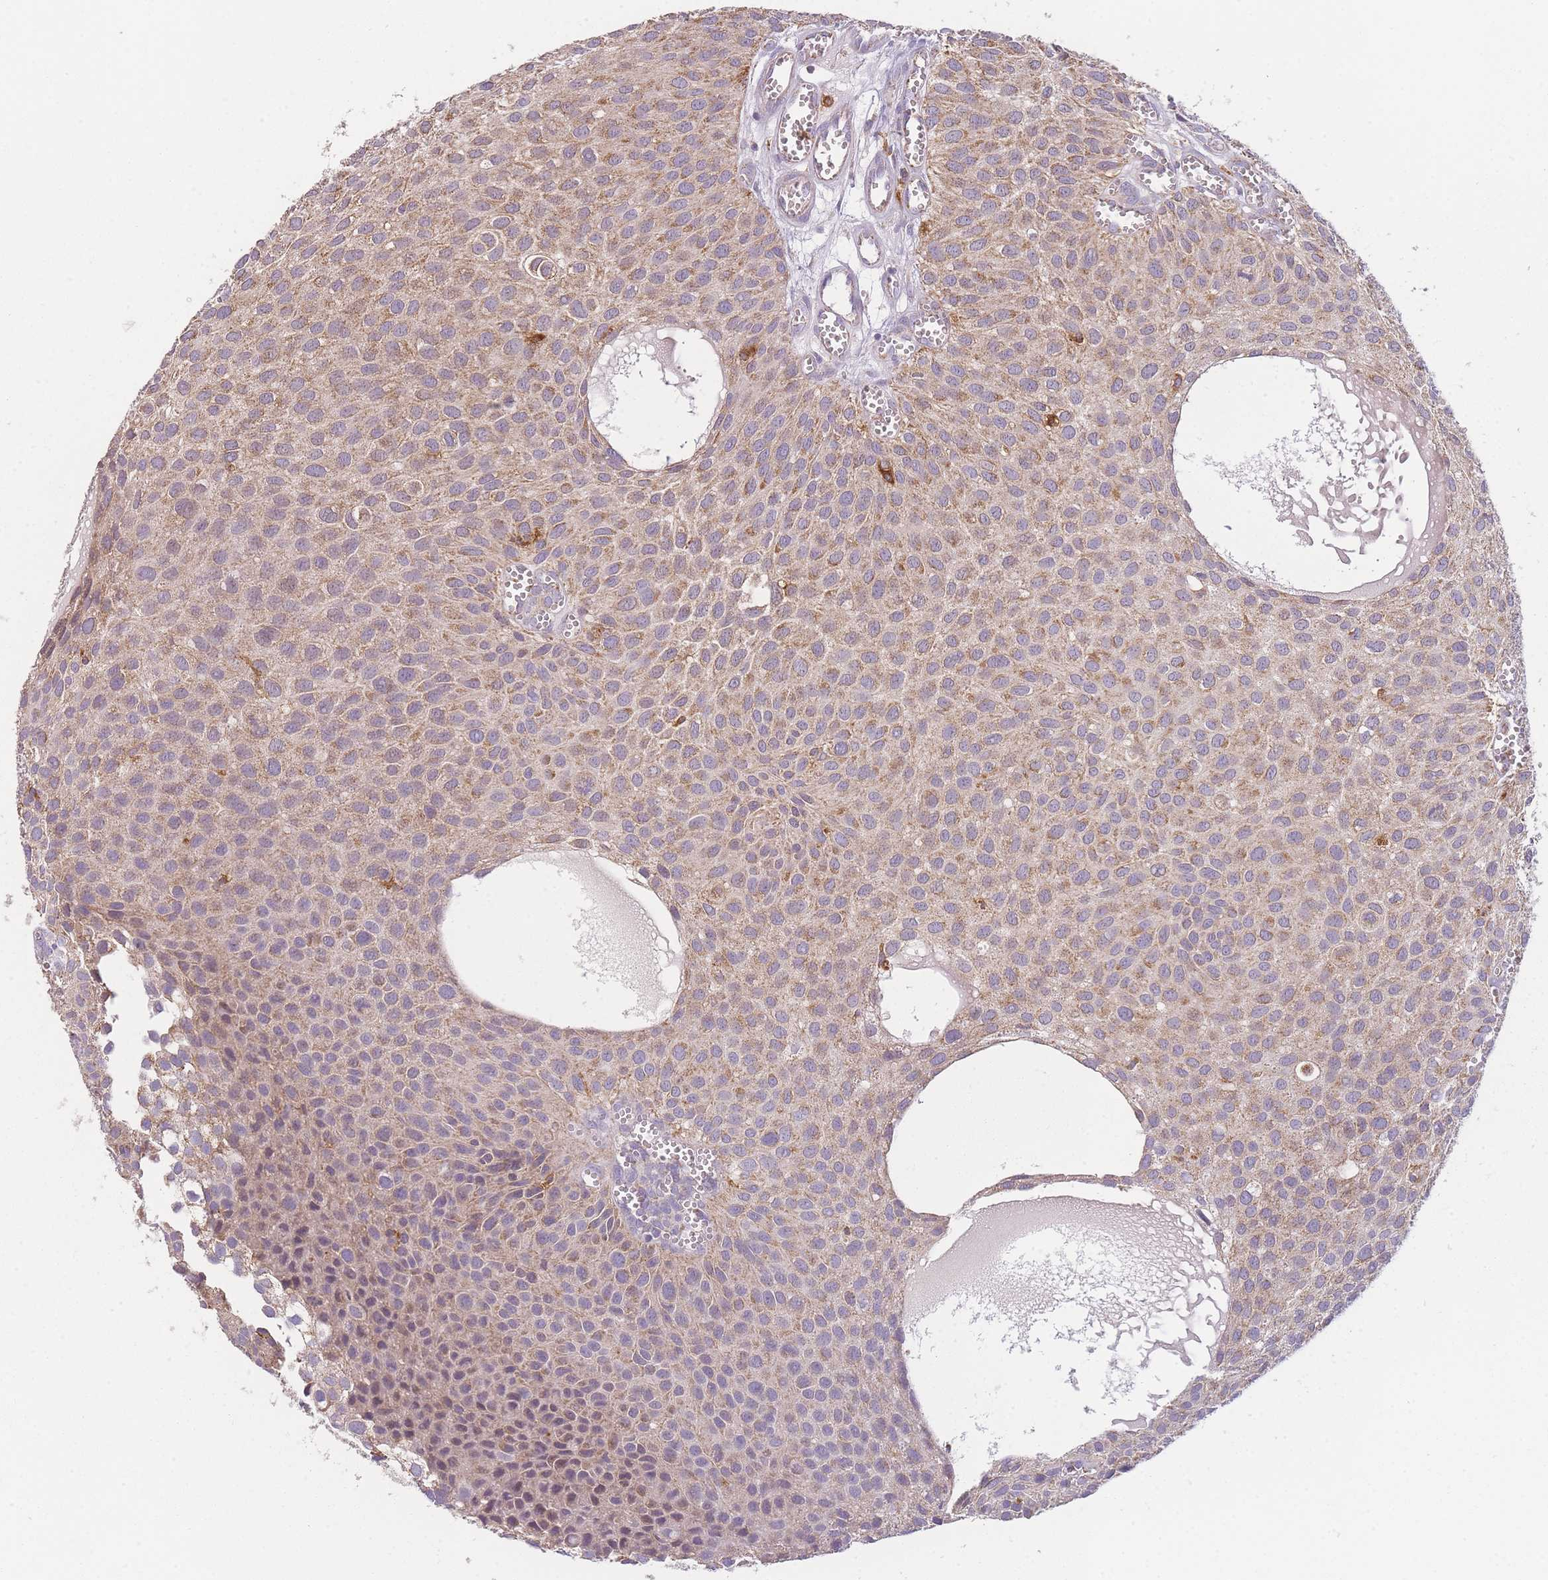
{"staining": {"intensity": "moderate", "quantity": ">75%", "location": "cytoplasmic/membranous"}, "tissue": "urothelial cancer", "cell_type": "Tumor cells", "image_type": "cancer", "snomed": [{"axis": "morphology", "description": "Urothelial carcinoma, Low grade"}, {"axis": "topography", "description": "Urinary bladder"}], "caption": "Human urothelial cancer stained for a protein (brown) shows moderate cytoplasmic/membranous positive staining in about >75% of tumor cells.", "gene": "PRAM1", "patient": {"sex": "male", "age": 88}}